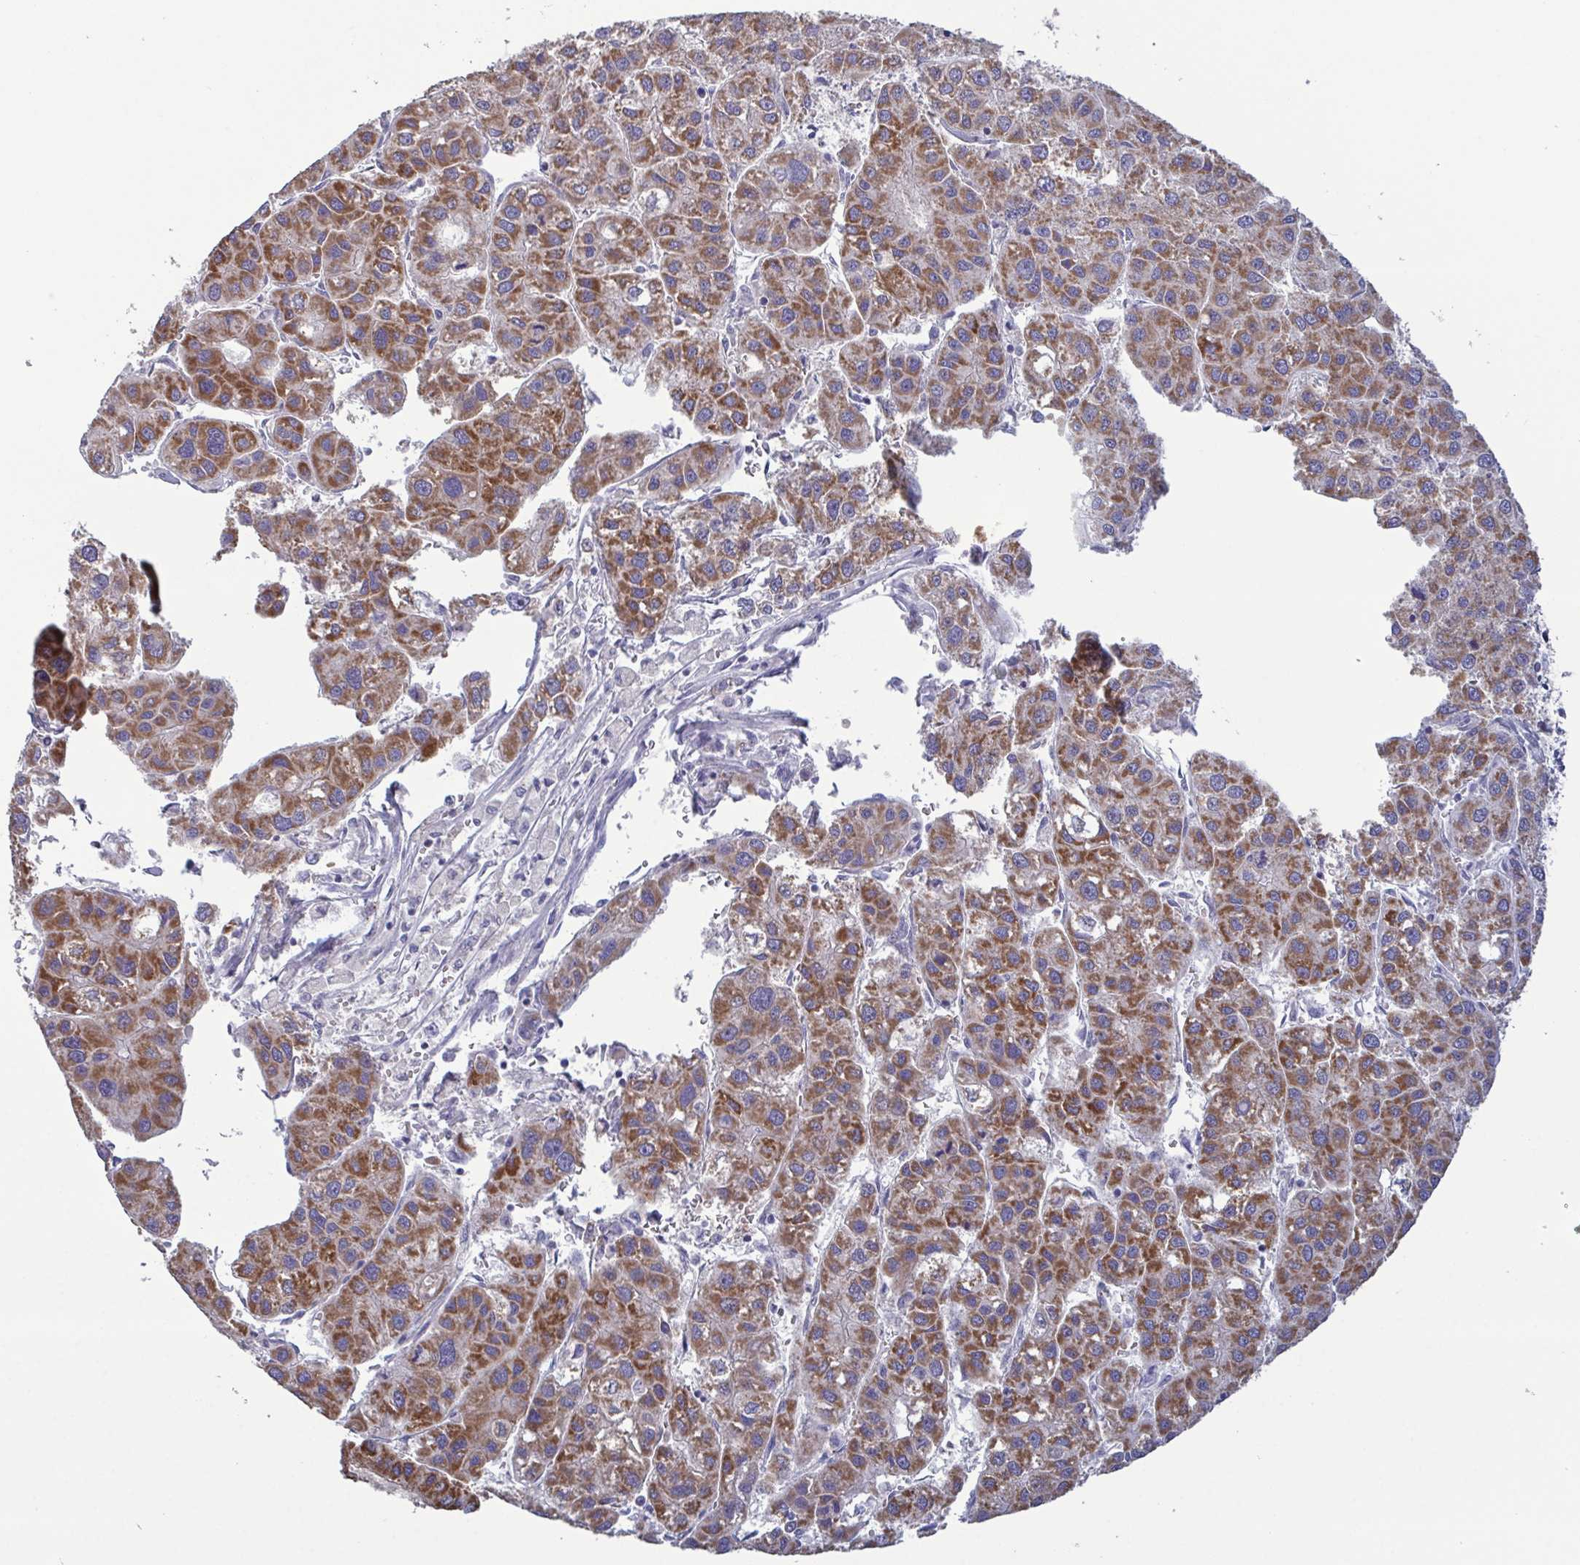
{"staining": {"intensity": "moderate", "quantity": ">75%", "location": "cytoplasmic/membranous"}, "tissue": "liver cancer", "cell_type": "Tumor cells", "image_type": "cancer", "snomed": [{"axis": "morphology", "description": "Carcinoma, Hepatocellular, NOS"}, {"axis": "topography", "description": "Liver"}], "caption": "The micrograph demonstrates staining of liver hepatocellular carcinoma, revealing moderate cytoplasmic/membranous protein positivity (brown color) within tumor cells.", "gene": "GLDC", "patient": {"sex": "male", "age": 73}}